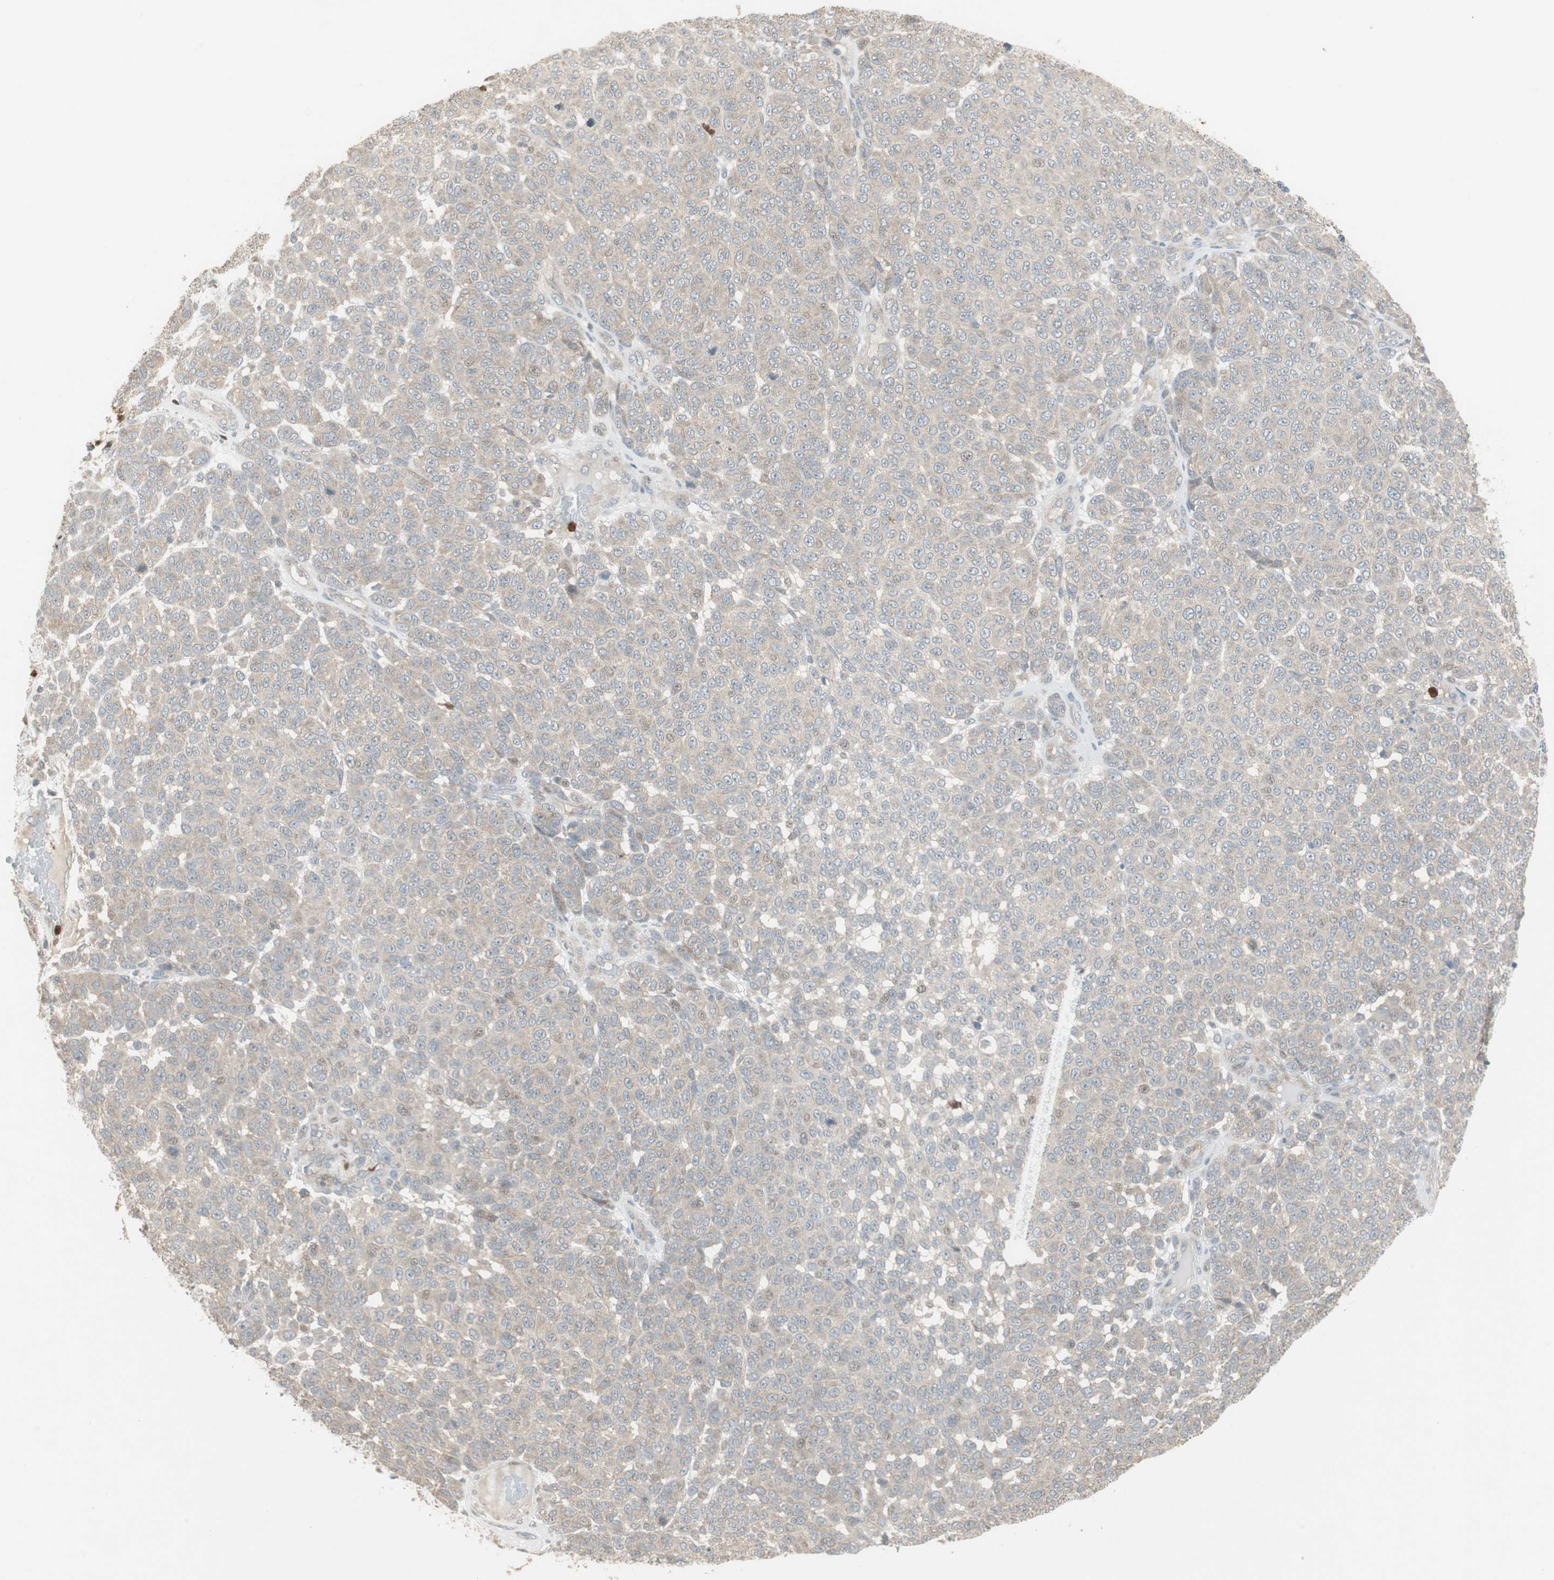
{"staining": {"intensity": "weak", "quantity": ">75%", "location": "cytoplasmic/membranous"}, "tissue": "melanoma", "cell_type": "Tumor cells", "image_type": "cancer", "snomed": [{"axis": "morphology", "description": "Malignant melanoma, NOS"}, {"axis": "topography", "description": "Skin"}], "caption": "Immunohistochemistry (IHC) staining of malignant melanoma, which shows low levels of weak cytoplasmic/membranous staining in about >75% of tumor cells indicating weak cytoplasmic/membranous protein staining. The staining was performed using DAB (3,3'-diaminobenzidine) (brown) for protein detection and nuclei were counterstained in hematoxylin (blue).", "gene": "SNX4", "patient": {"sex": "male", "age": 59}}